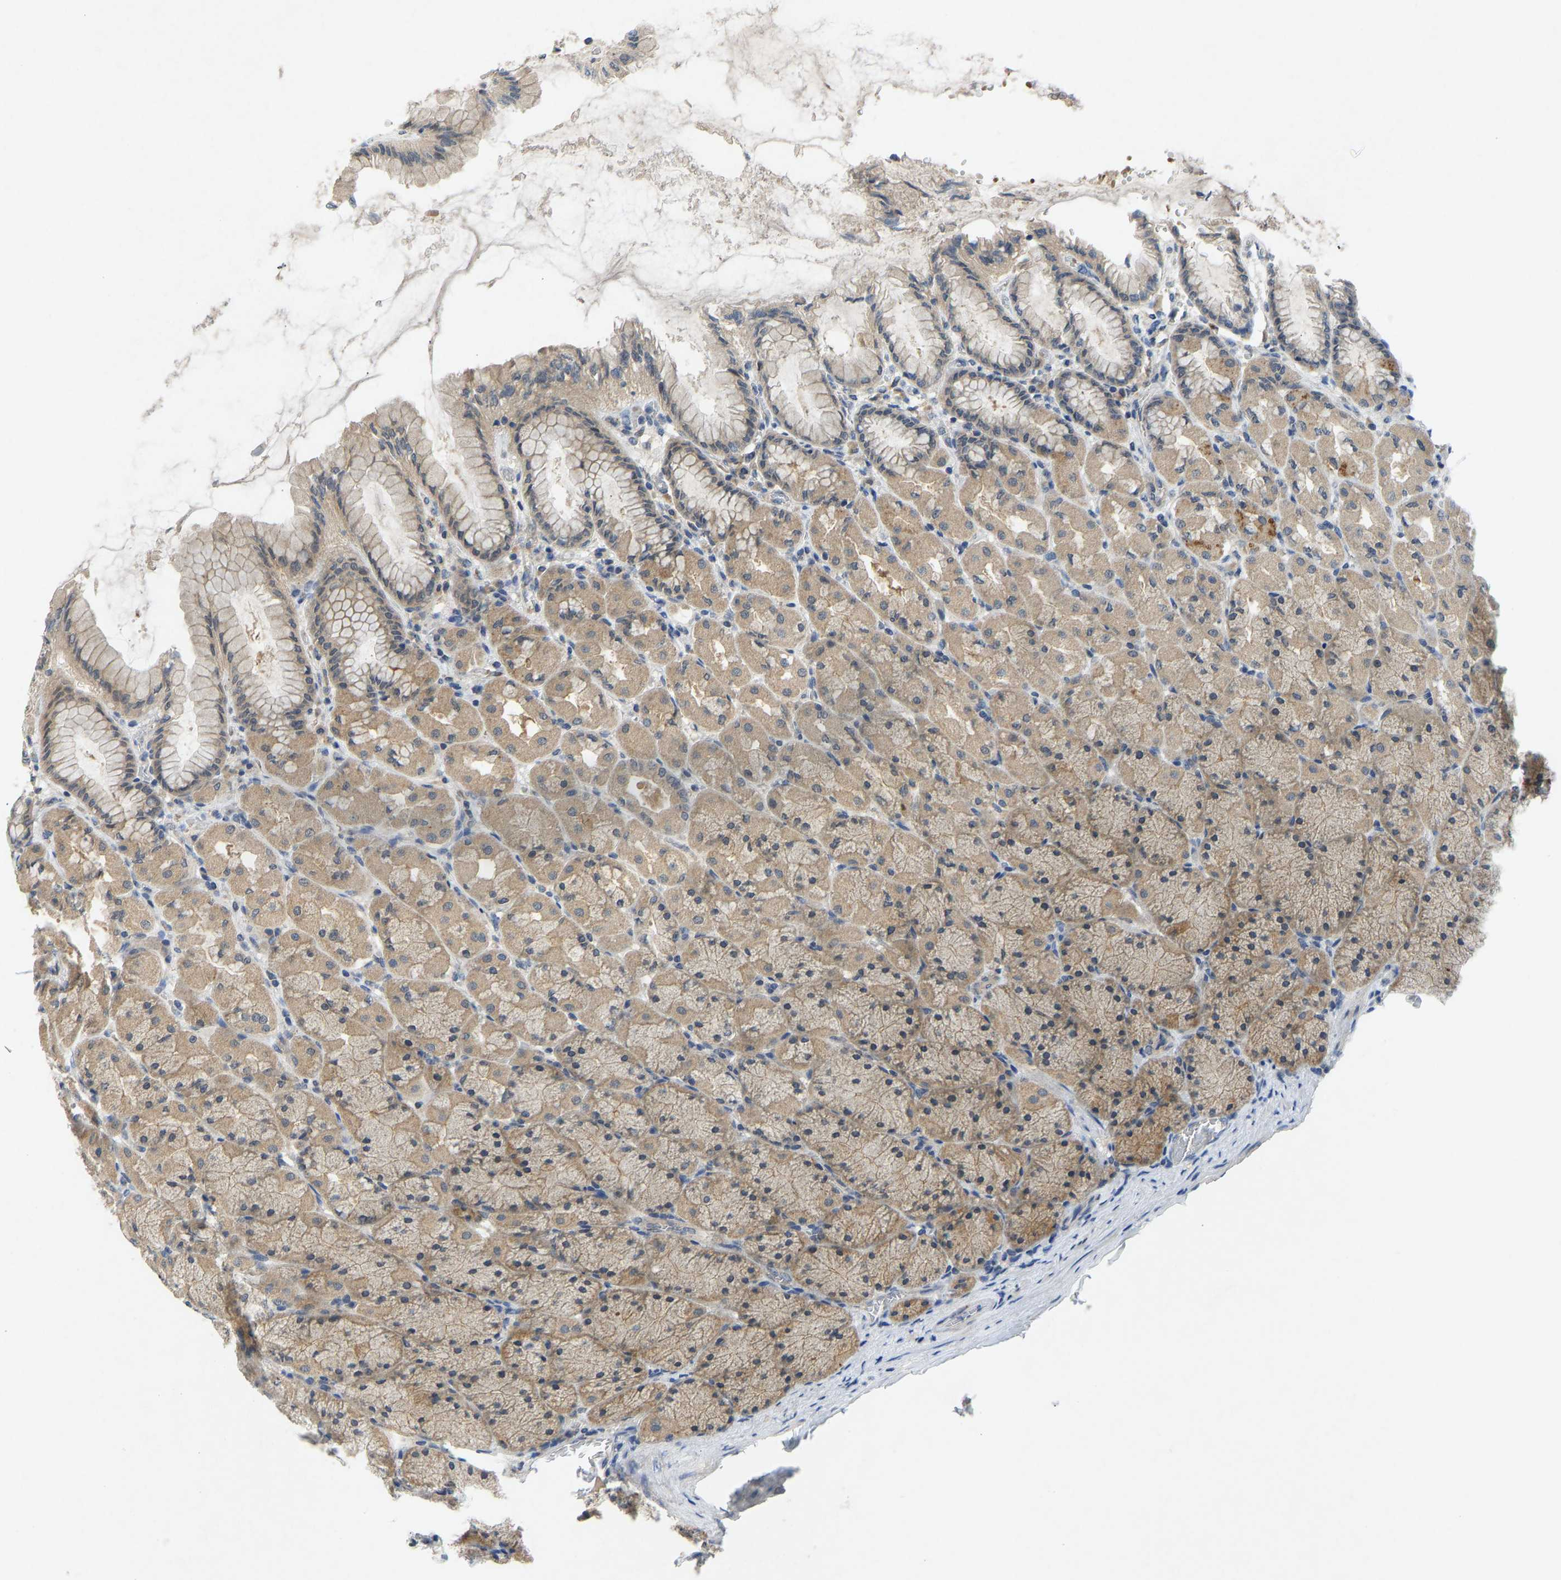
{"staining": {"intensity": "weak", "quantity": ">75%", "location": "cytoplasmic/membranous"}, "tissue": "stomach", "cell_type": "Glandular cells", "image_type": "normal", "snomed": [{"axis": "morphology", "description": "Normal tissue, NOS"}, {"axis": "topography", "description": "Stomach, upper"}], "caption": "A high-resolution micrograph shows immunohistochemistry (IHC) staining of benign stomach, which demonstrates weak cytoplasmic/membranous staining in approximately >75% of glandular cells. (Stains: DAB in brown, nuclei in blue, Microscopy: brightfield microscopy at high magnification).", "gene": "PDE7A", "patient": {"sex": "female", "age": 56}}